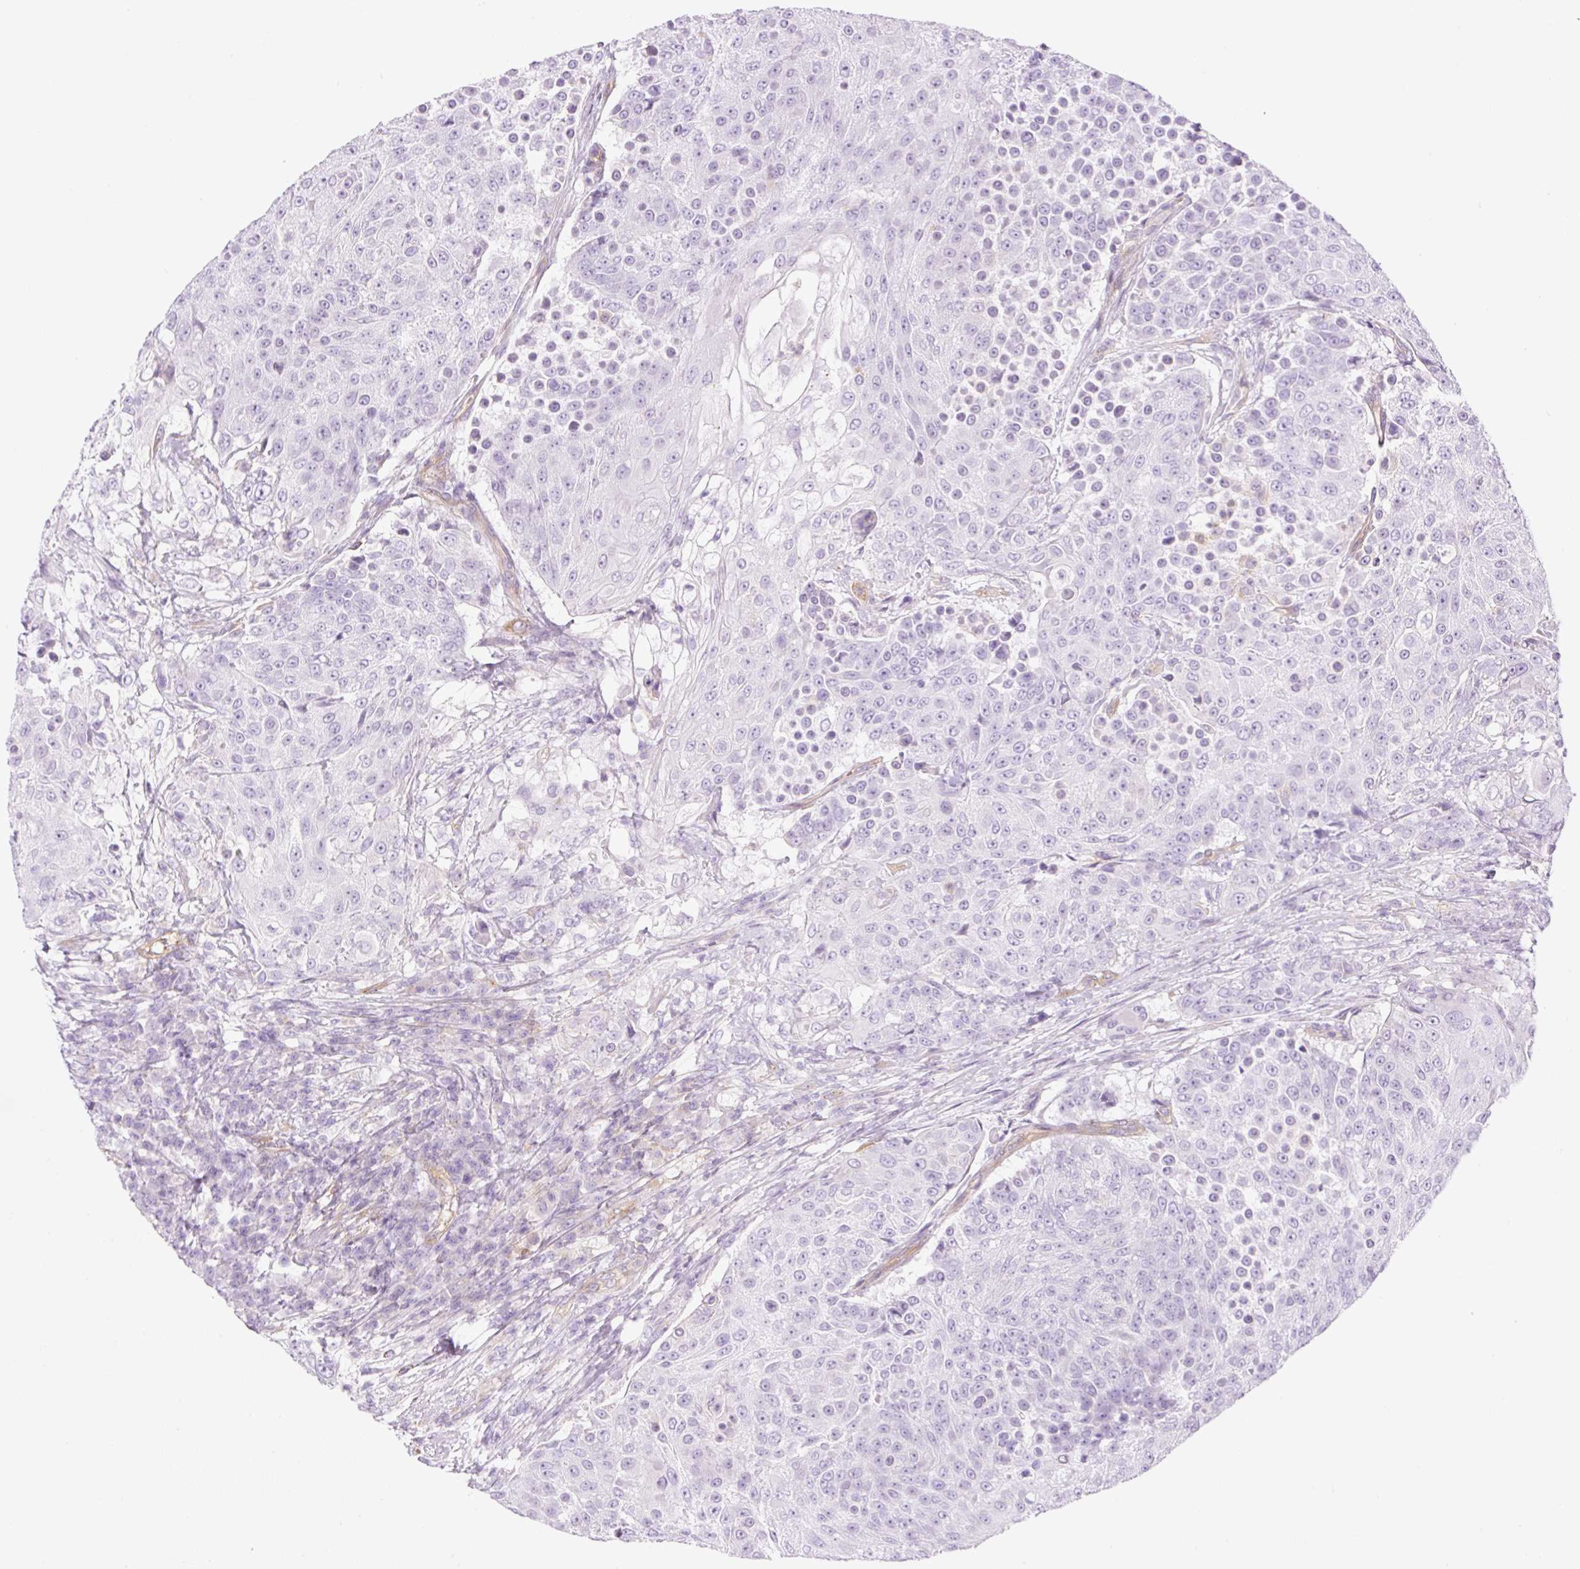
{"staining": {"intensity": "negative", "quantity": "none", "location": "none"}, "tissue": "urothelial cancer", "cell_type": "Tumor cells", "image_type": "cancer", "snomed": [{"axis": "morphology", "description": "Urothelial carcinoma, High grade"}, {"axis": "topography", "description": "Urinary bladder"}], "caption": "Immunohistochemistry (IHC) micrograph of neoplastic tissue: human urothelial carcinoma (high-grade) stained with DAB reveals no significant protein positivity in tumor cells. Nuclei are stained in blue.", "gene": "EHD3", "patient": {"sex": "female", "age": 63}}